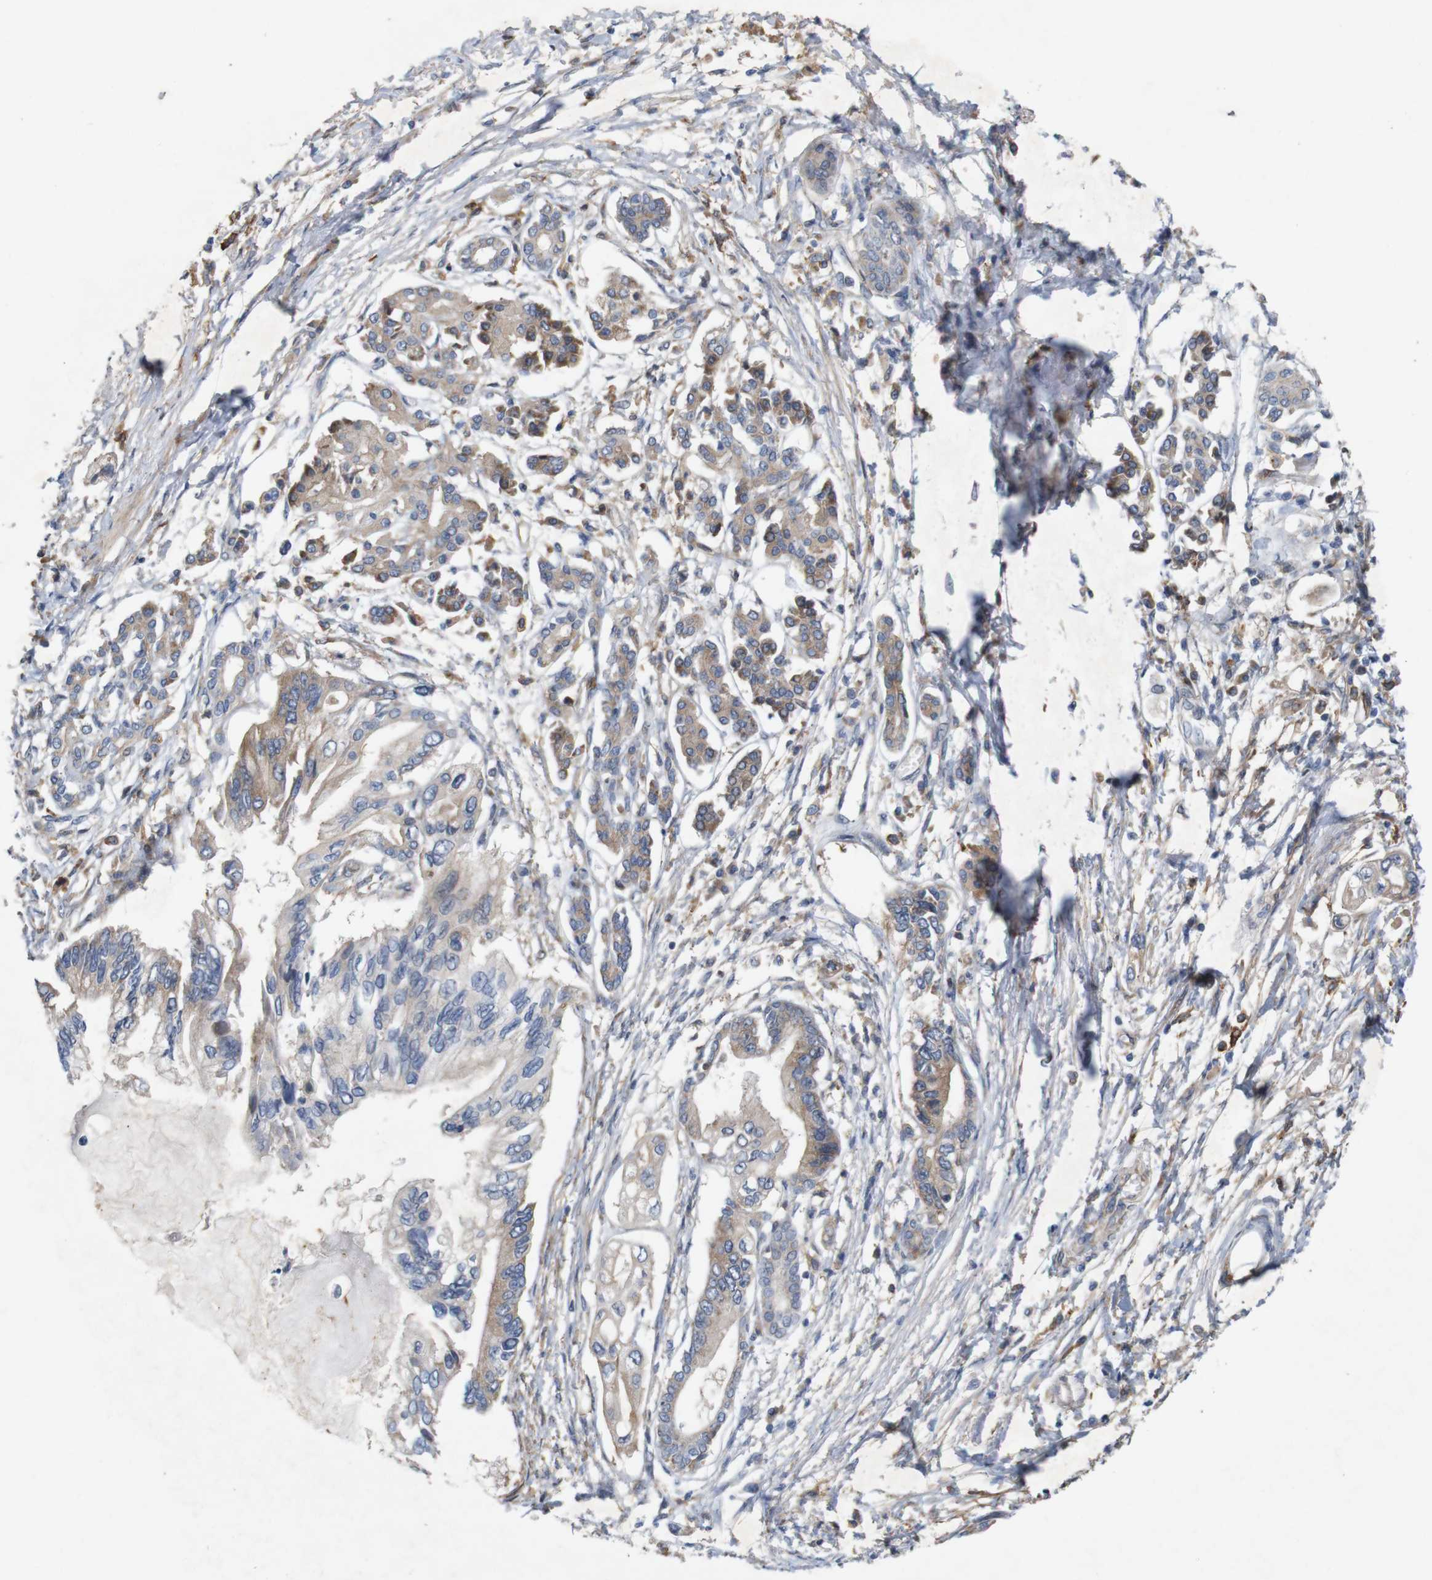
{"staining": {"intensity": "weak", "quantity": ">75%", "location": "cytoplasmic/membranous"}, "tissue": "pancreatic cancer", "cell_type": "Tumor cells", "image_type": "cancer", "snomed": [{"axis": "morphology", "description": "Adenocarcinoma, NOS"}, {"axis": "topography", "description": "Pancreas"}], "caption": "An IHC histopathology image of tumor tissue is shown. Protein staining in brown highlights weak cytoplasmic/membranous positivity in pancreatic cancer within tumor cells.", "gene": "SIGLEC8", "patient": {"sex": "male", "age": 56}}